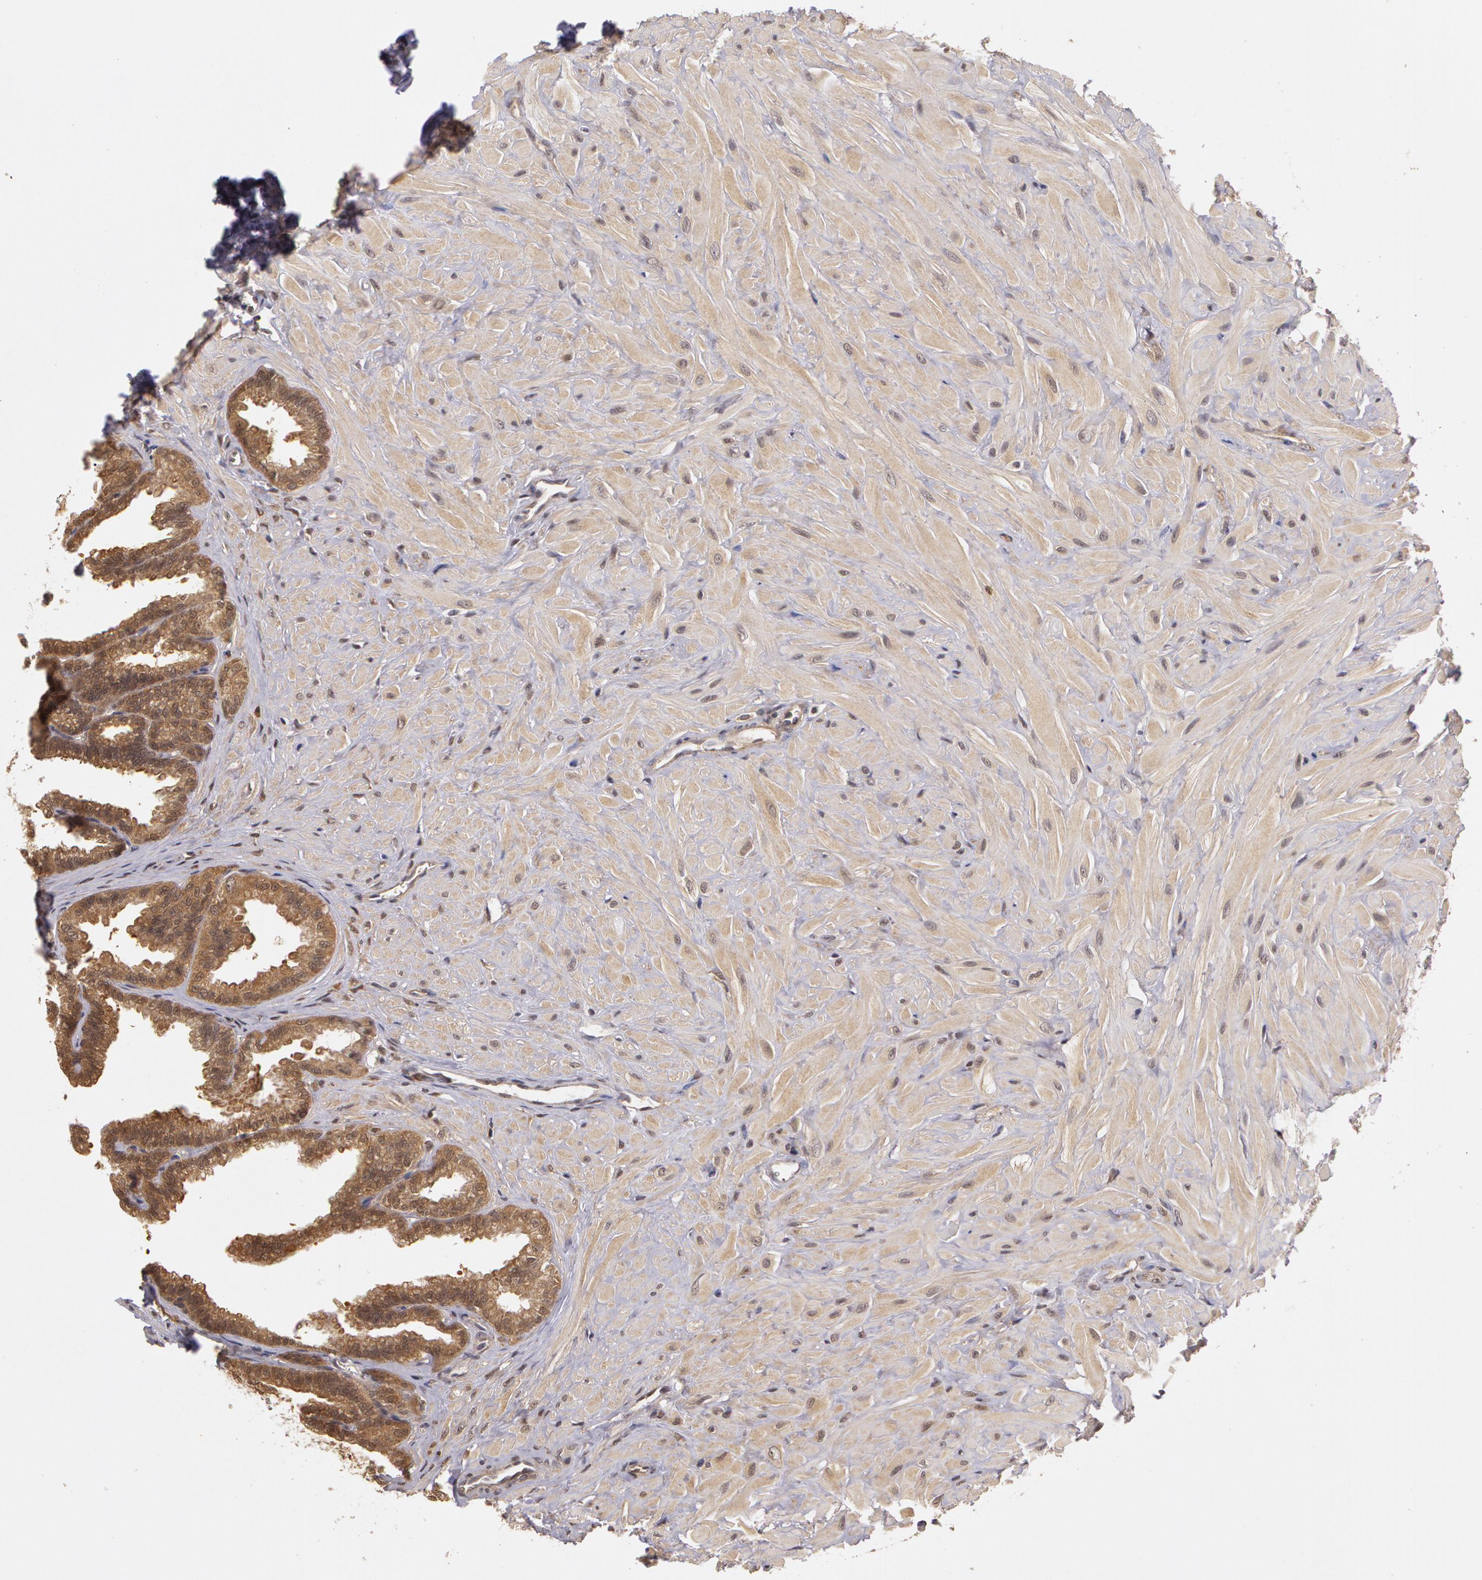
{"staining": {"intensity": "moderate", "quantity": ">75%", "location": "cytoplasmic/membranous"}, "tissue": "seminal vesicle", "cell_type": "Glandular cells", "image_type": "normal", "snomed": [{"axis": "morphology", "description": "Normal tissue, NOS"}, {"axis": "topography", "description": "Seminal veicle"}], "caption": "Immunohistochemistry (IHC) micrograph of normal seminal vesicle: seminal vesicle stained using IHC shows medium levels of moderate protein expression localized specifically in the cytoplasmic/membranous of glandular cells, appearing as a cytoplasmic/membranous brown color.", "gene": "AHSA1", "patient": {"sex": "male", "age": 26}}